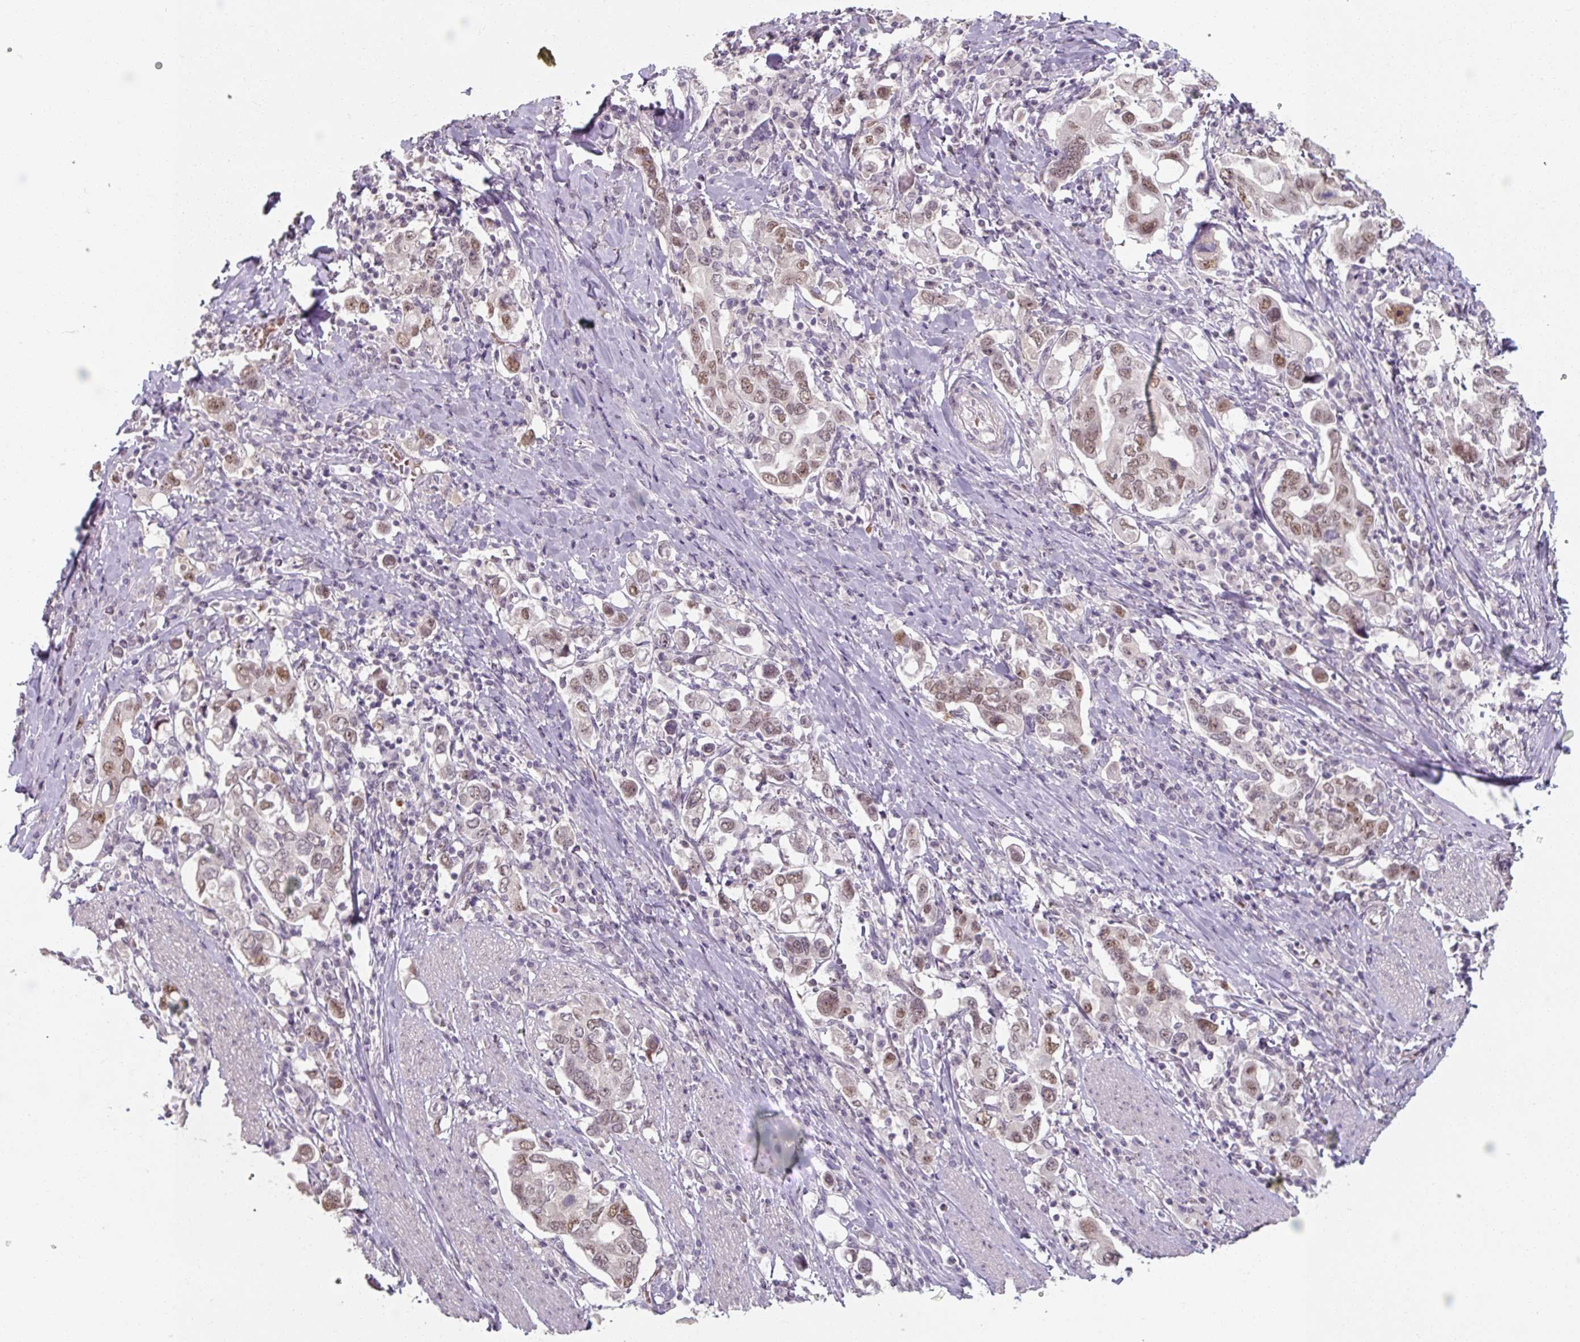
{"staining": {"intensity": "moderate", "quantity": "25%-75%", "location": "nuclear"}, "tissue": "stomach cancer", "cell_type": "Tumor cells", "image_type": "cancer", "snomed": [{"axis": "morphology", "description": "Adenocarcinoma, NOS"}, {"axis": "topography", "description": "Stomach, upper"}, {"axis": "topography", "description": "Stomach"}], "caption": "Stomach adenocarcinoma stained with a protein marker reveals moderate staining in tumor cells.", "gene": "ZFTRAF1", "patient": {"sex": "male", "age": 62}}